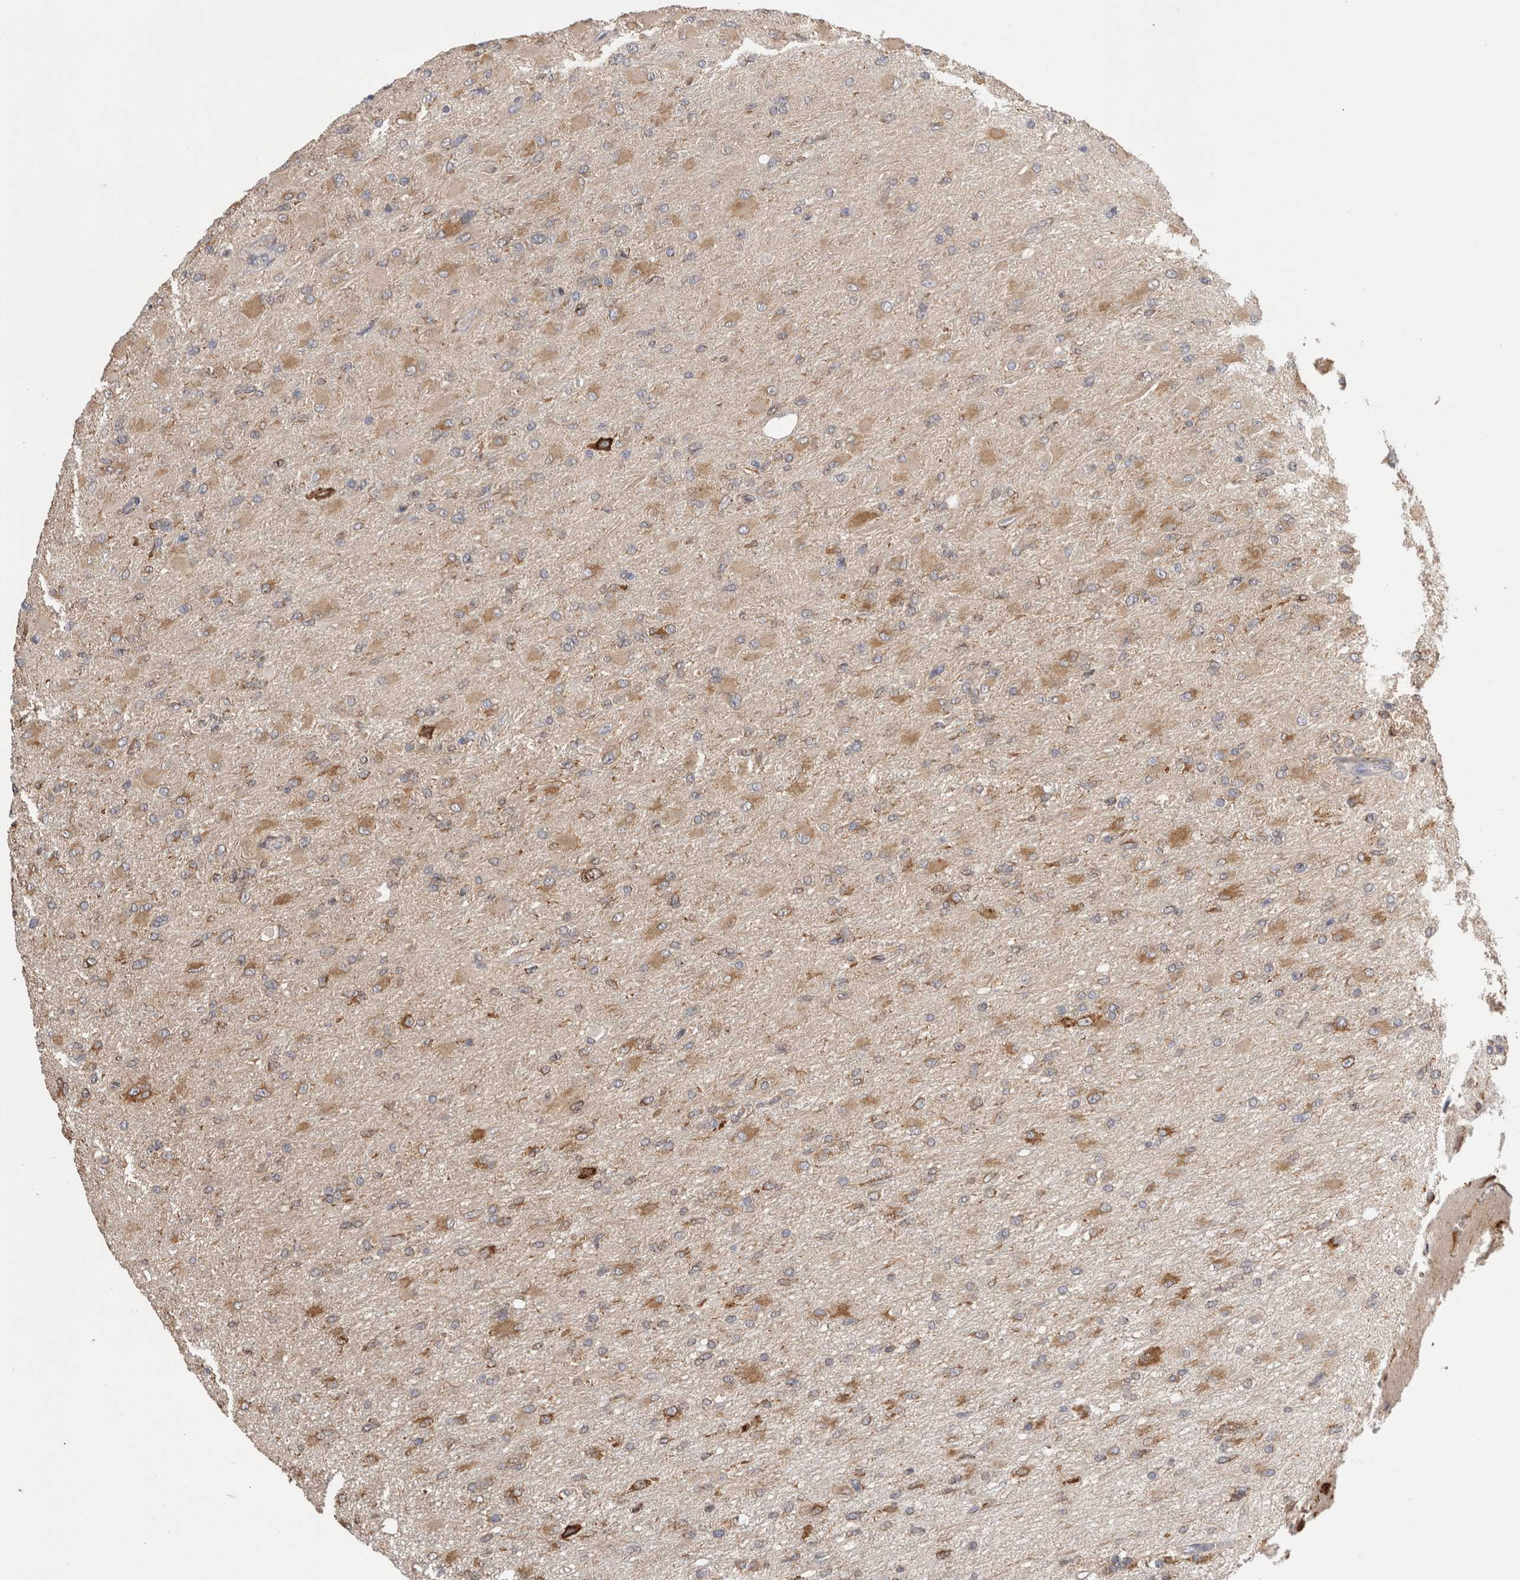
{"staining": {"intensity": "moderate", "quantity": ">75%", "location": "cytoplasmic/membranous"}, "tissue": "glioma", "cell_type": "Tumor cells", "image_type": "cancer", "snomed": [{"axis": "morphology", "description": "Glioma, malignant, High grade"}, {"axis": "topography", "description": "Cerebral cortex"}], "caption": "Glioma tissue reveals moderate cytoplasmic/membranous positivity in about >75% of tumor cells", "gene": "LRPAP1", "patient": {"sex": "female", "age": 36}}